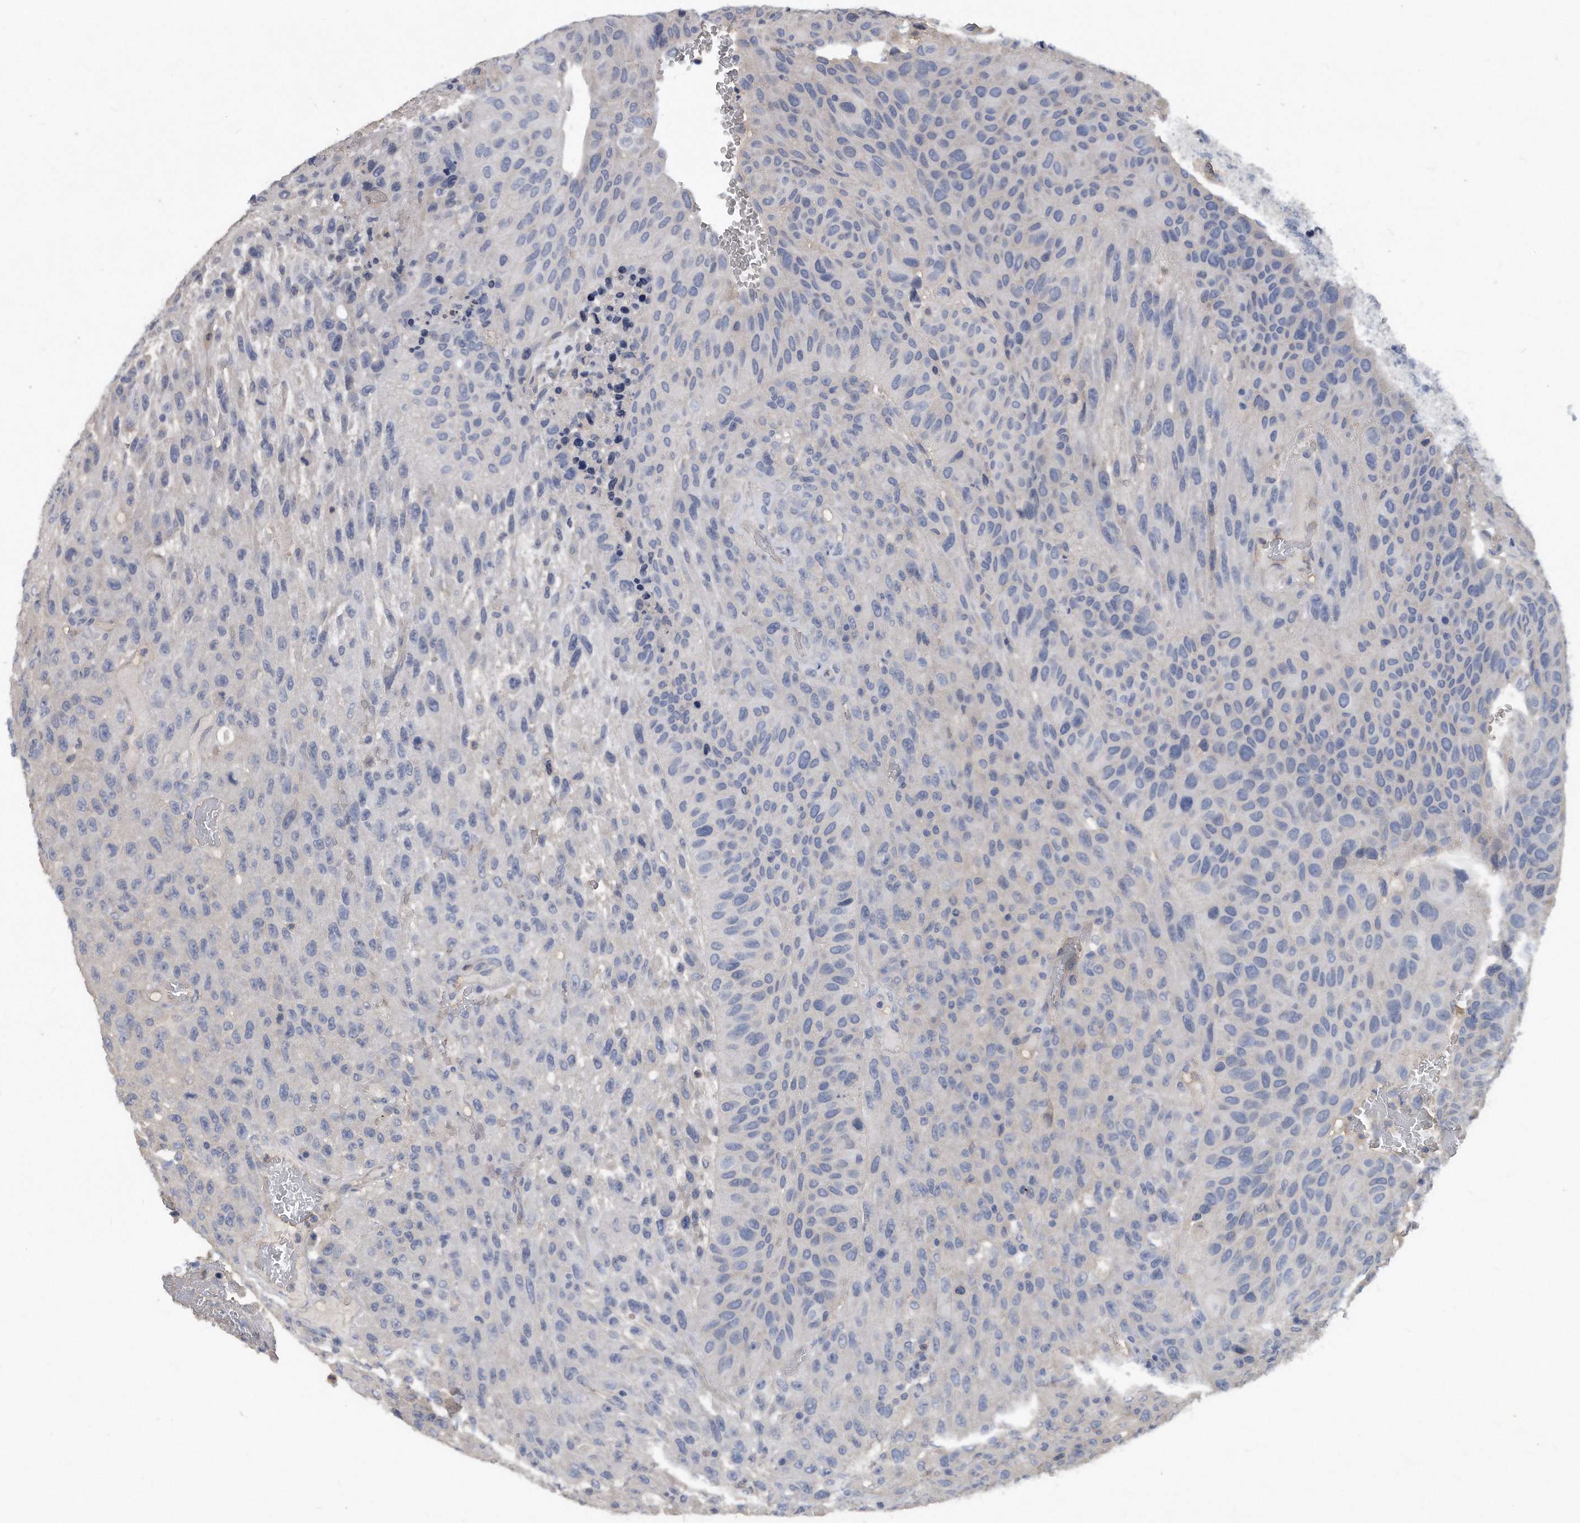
{"staining": {"intensity": "negative", "quantity": "none", "location": "none"}, "tissue": "urothelial cancer", "cell_type": "Tumor cells", "image_type": "cancer", "snomed": [{"axis": "morphology", "description": "Urothelial carcinoma, High grade"}, {"axis": "topography", "description": "Urinary bladder"}], "caption": "Immunohistochemistry of urothelial carcinoma (high-grade) demonstrates no staining in tumor cells. (Brightfield microscopy of DAB (3,3'-diaminobenzidine) IHC at high magnification).", "gene": "HOMER3", "patient": {"sex": "male", "age": 66}}